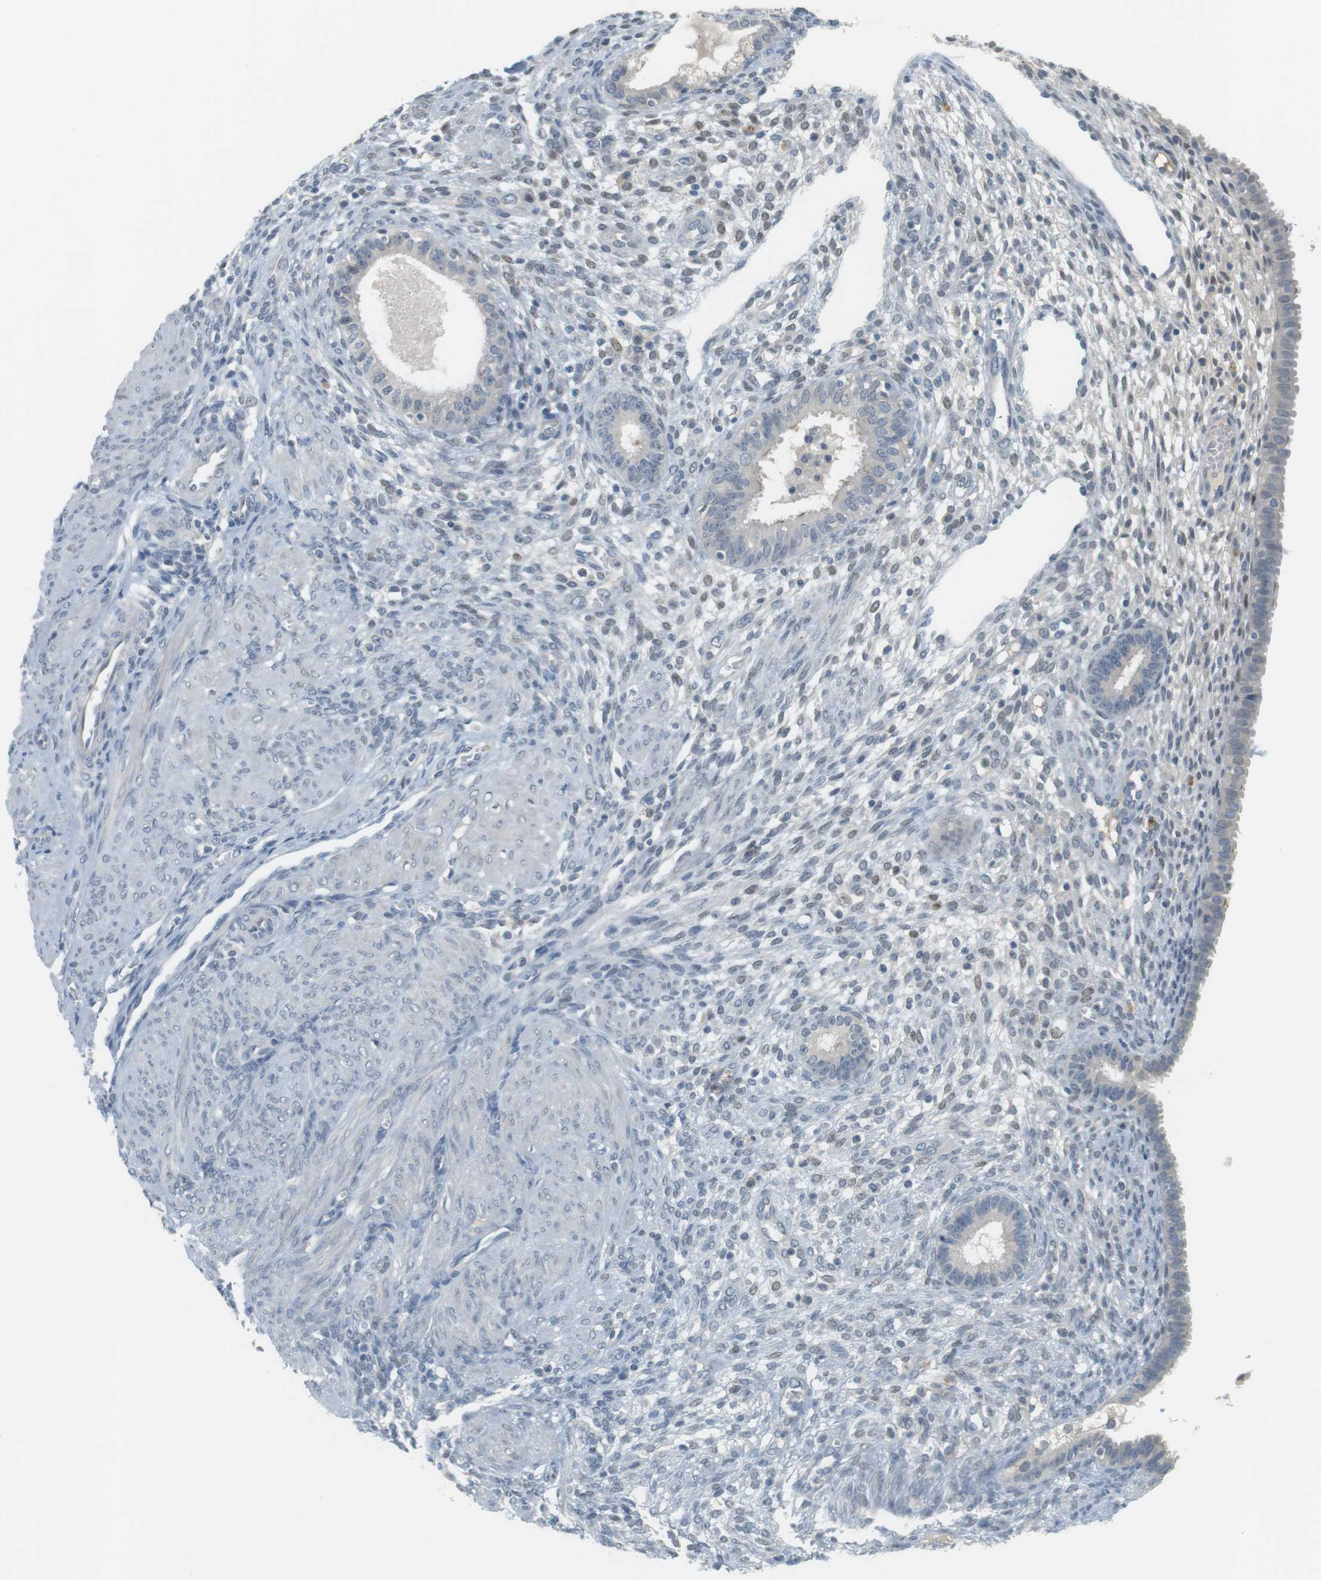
{"staining": {"intensity": "negative", "quantity": "none", "location": "none"}, "tissue": "endometrium", "cell_type": "Cells in endometrial stroma", "image_type": "normal", "snomed": [{"axis": "morphology", "description": "Normal tissue, NOS"}, {"axis": "topography", "description": "Endometrium"}], "caption": "Cells in endometrial stroma show no significant expression in normal endometrium. (Brightfield microscopy of DAB (3,3'-diaminobenzidine) immunohistochemistry at high magnification).", "gene": "CREB3L2", "patient": {"sex": "female", "age": 72}}